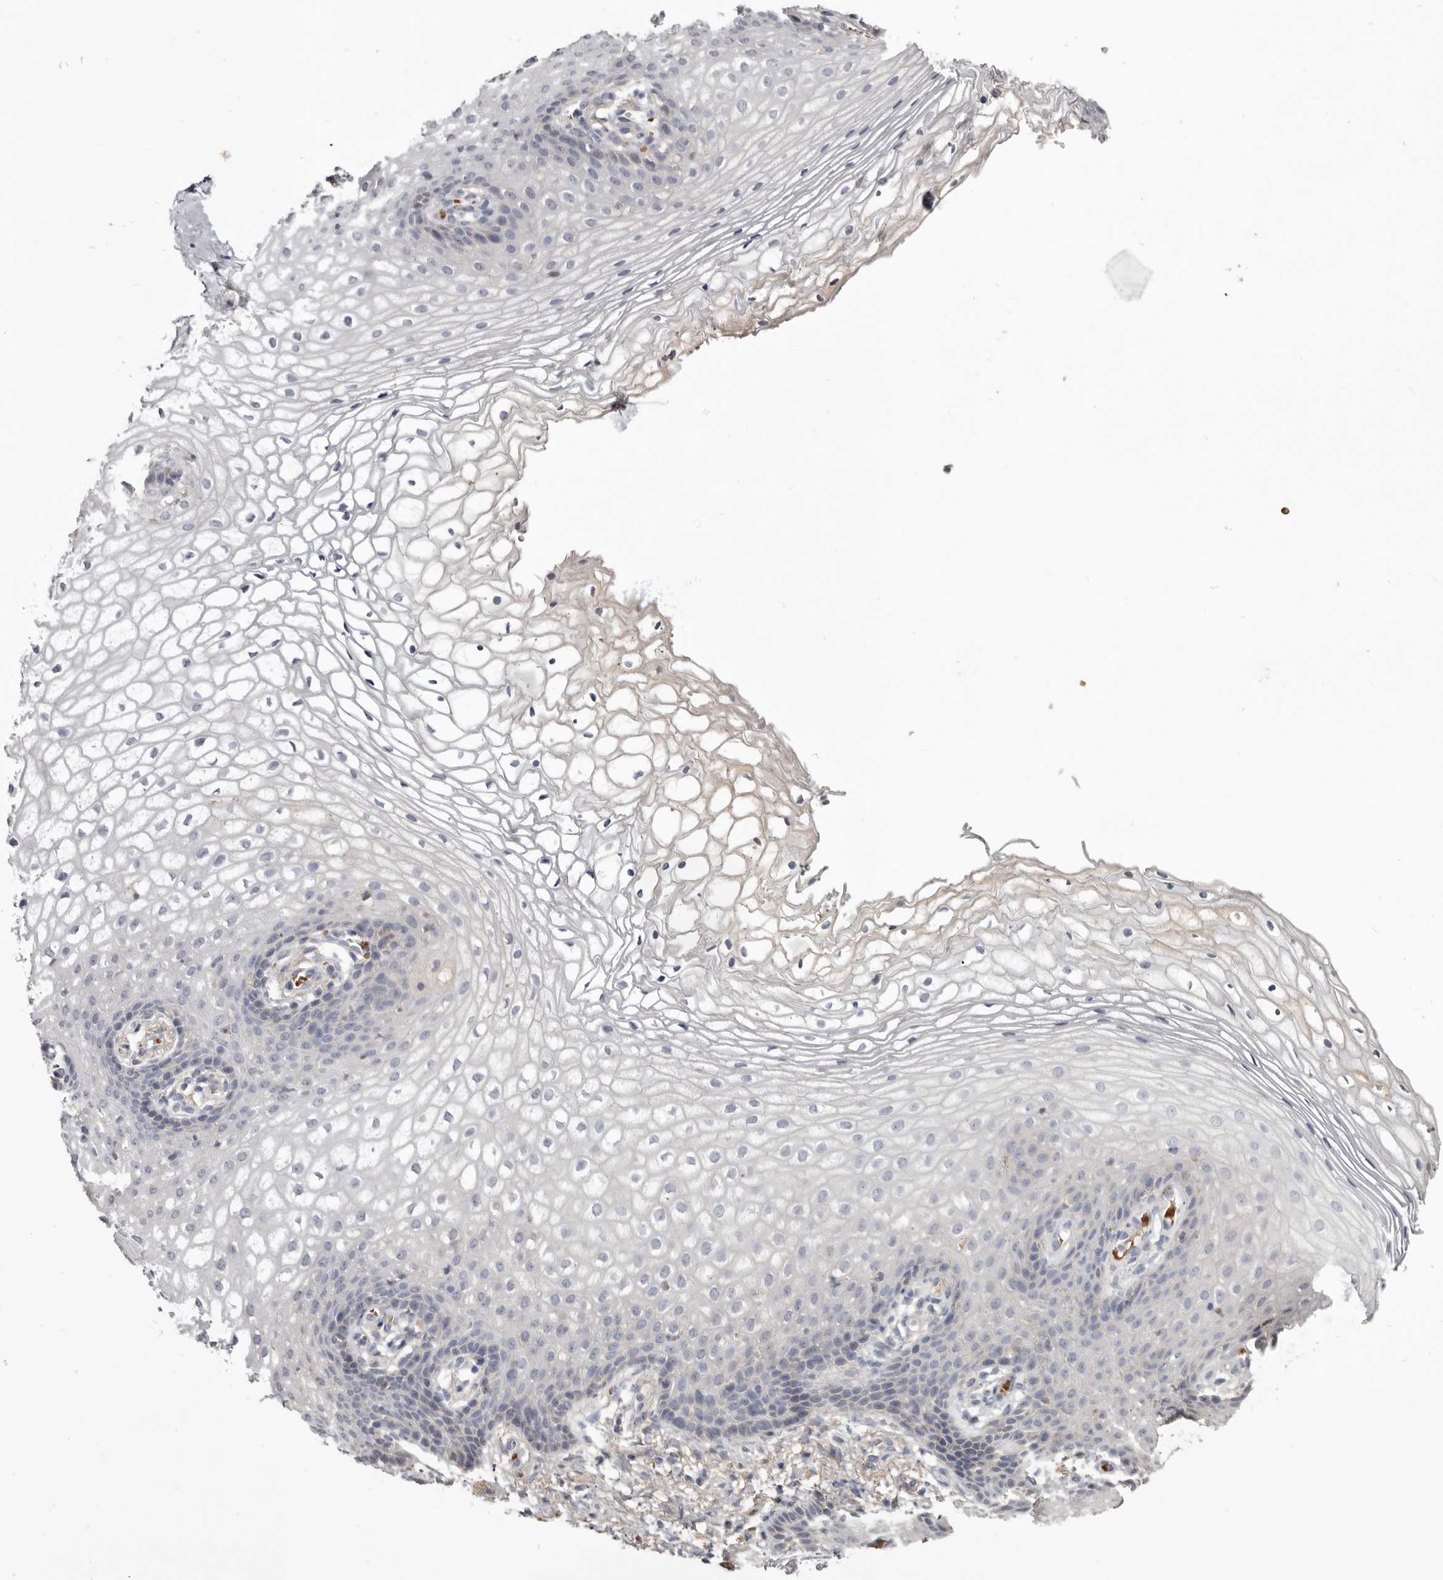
{"staining": {"intensity": "negative", "quantity": "none", "location": "none"}, "tissue": "vagina", "cell_type": "Squamous epithelial cells", "image_type": "normal", "snomed": [{"axis": "morphology", "description": "Normal tissue, NOS"}, {"axis": "topography", "description": "Vagina"}], "caption": "DAB (3,3'-diaminobenzidine) immunohistochemical staining of normal human vagina shows no significant expression in squamous epithelial cells.", "gene": "NENF", "patient": {"sex": "female", "age": 60}}